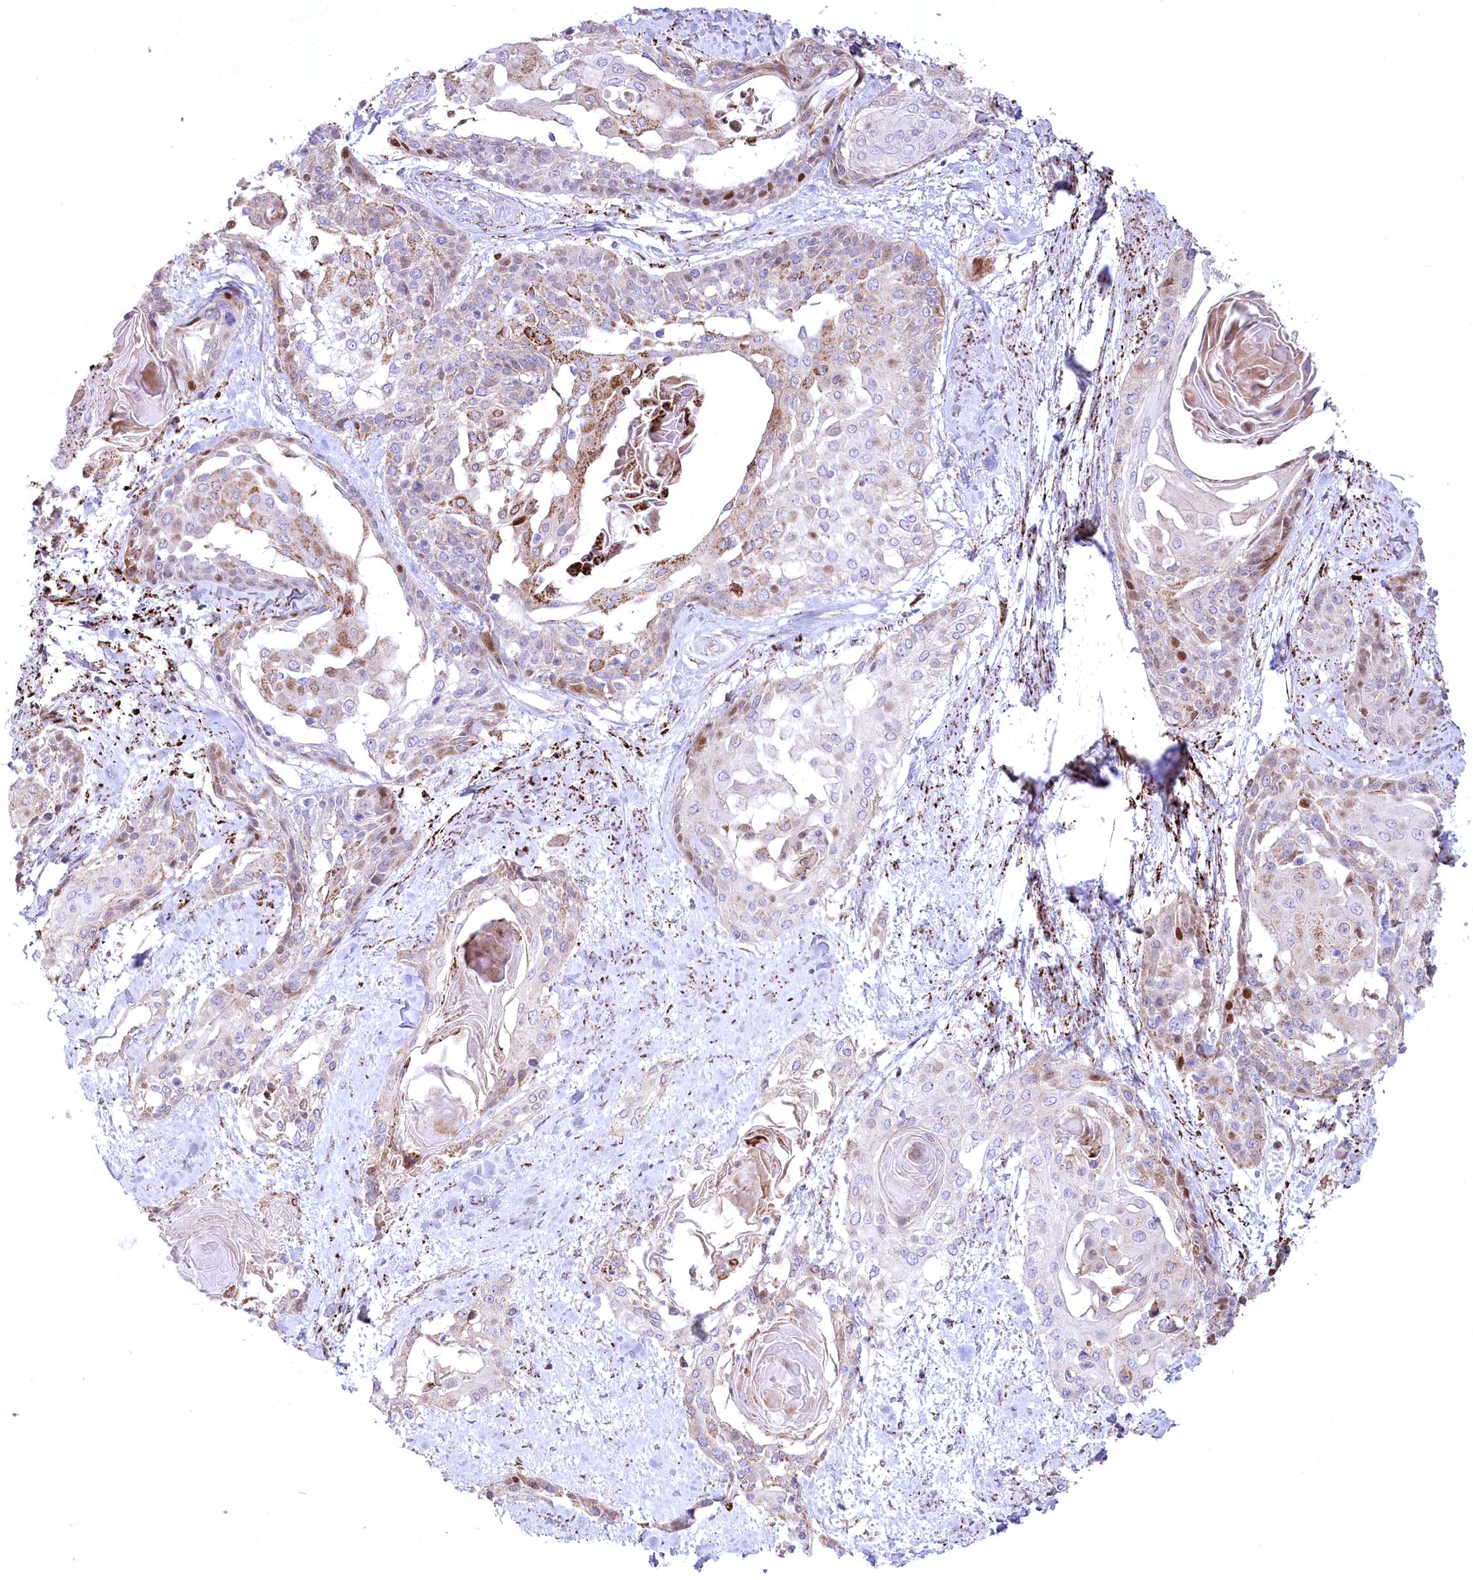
{"staining": {"intensity": "moderate", "quantity": "<25%", "location": "cytoplasmic/membranous"}, "tissue": "cervical cancer", "cell_type": "Tumor cells", "image_type": "cancer", "snomed": [{"axis": "morphology", "description": "Squamous cell carcinoma, NOS"}, {"axis": "topography", "description": "Cervix"}], "caption": "This image exhibits cervical squamous cell carcinoma stained with immunohistochemistry to label a protein in brown. The cytoplasmic/membranous of tumor cells show moderate positivity for the protein. Nuclei are counter-stained blue.", "gene": "CEP164", "patient": {"sex": "female", "age": 57}}